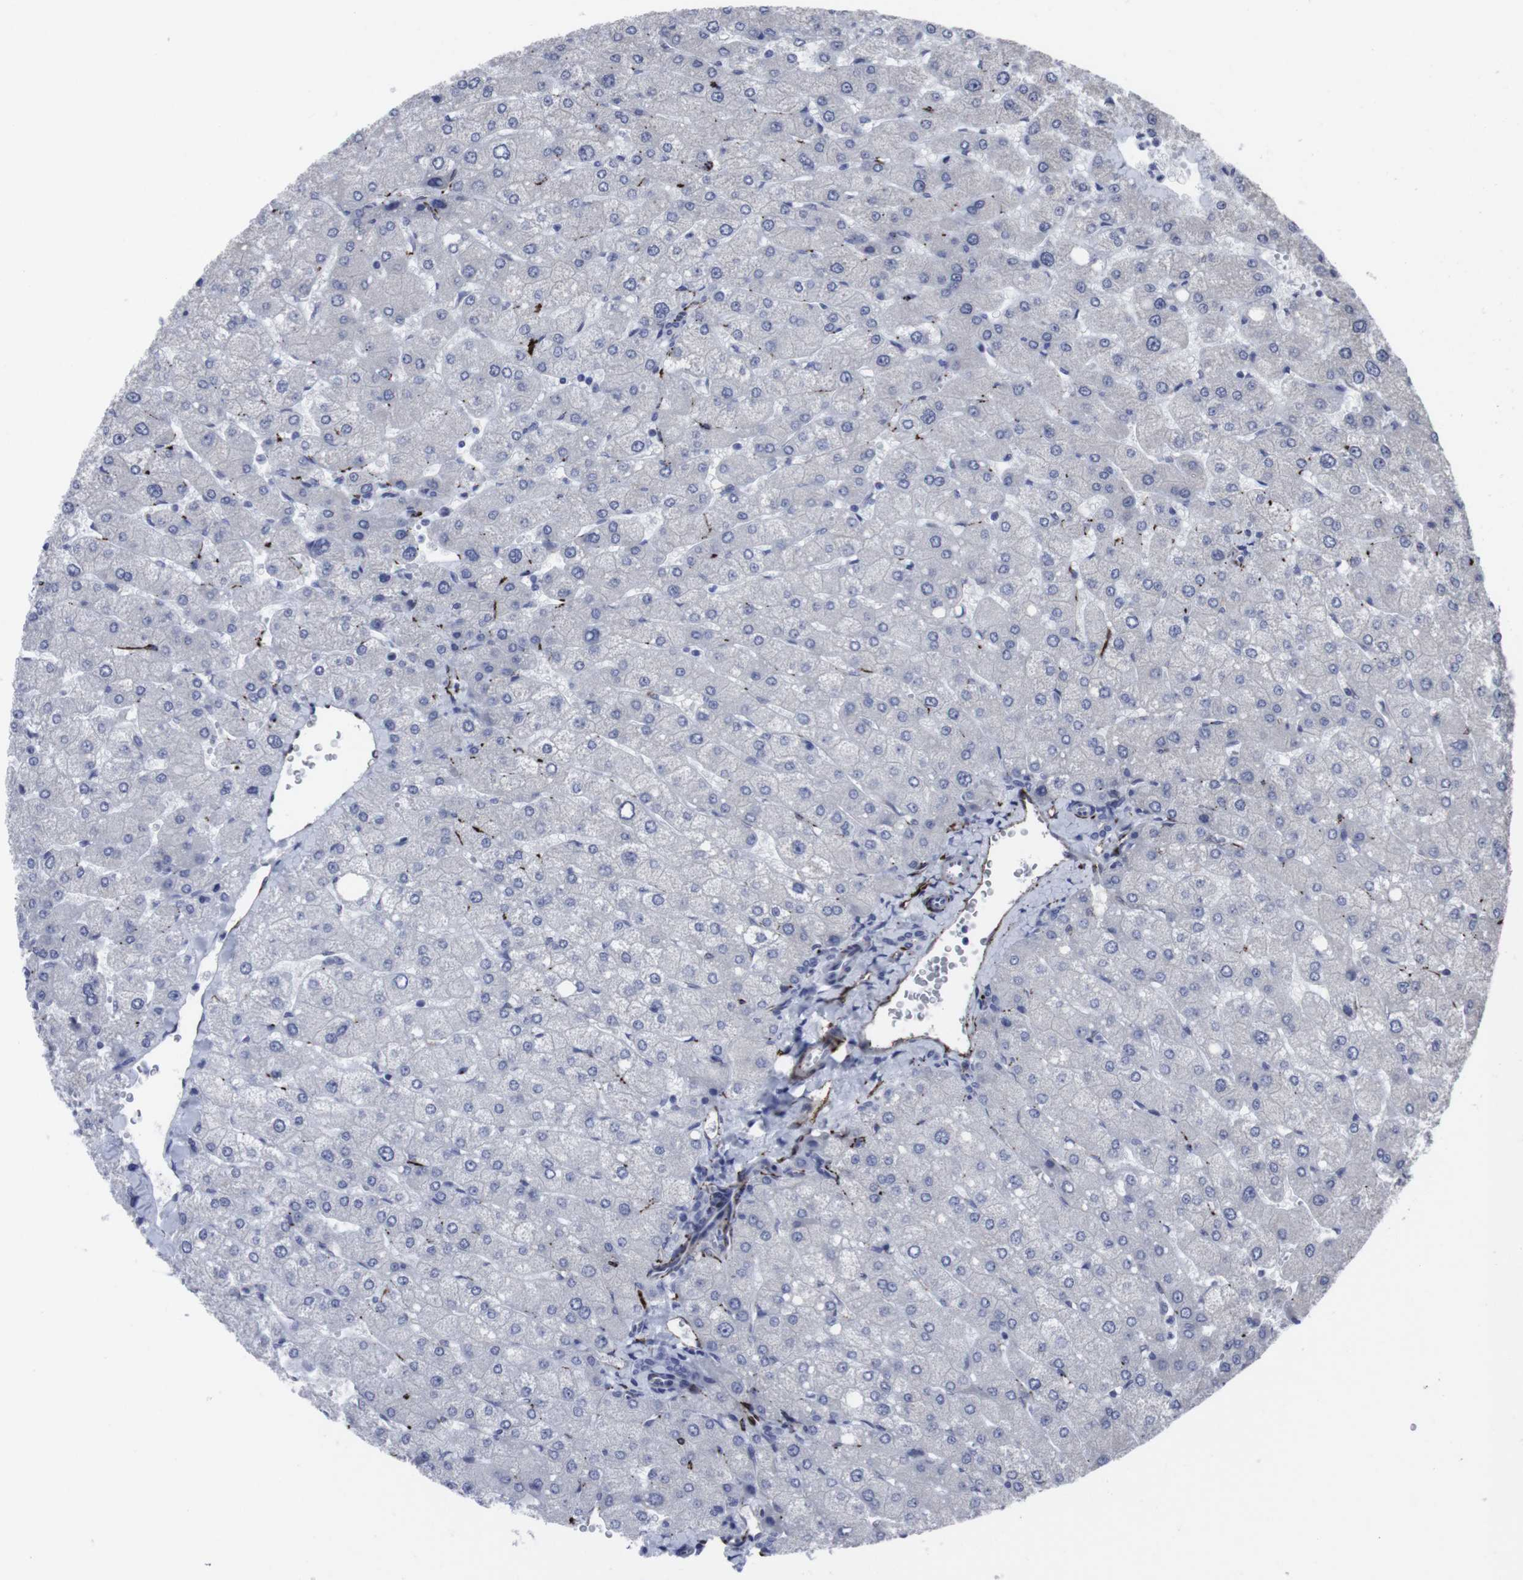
{"staining": {"intensity": "negative", "quantity": "none", "location": "none"}, "tissue": "liver", "cell_type": "Cholangiocytes", "image_type": "normal", "snomed": [{"axis": "morphology", "description": "Normal tissue, NOS"}, {"axis": "topography", "description": "Liver"}], "caption": "This is a histopathology image of IHC staining of benign liver, which shows no positivity in cholangiocytes.", "gene": "SNCG", "patient": {"sex": "male", "age": 55}}